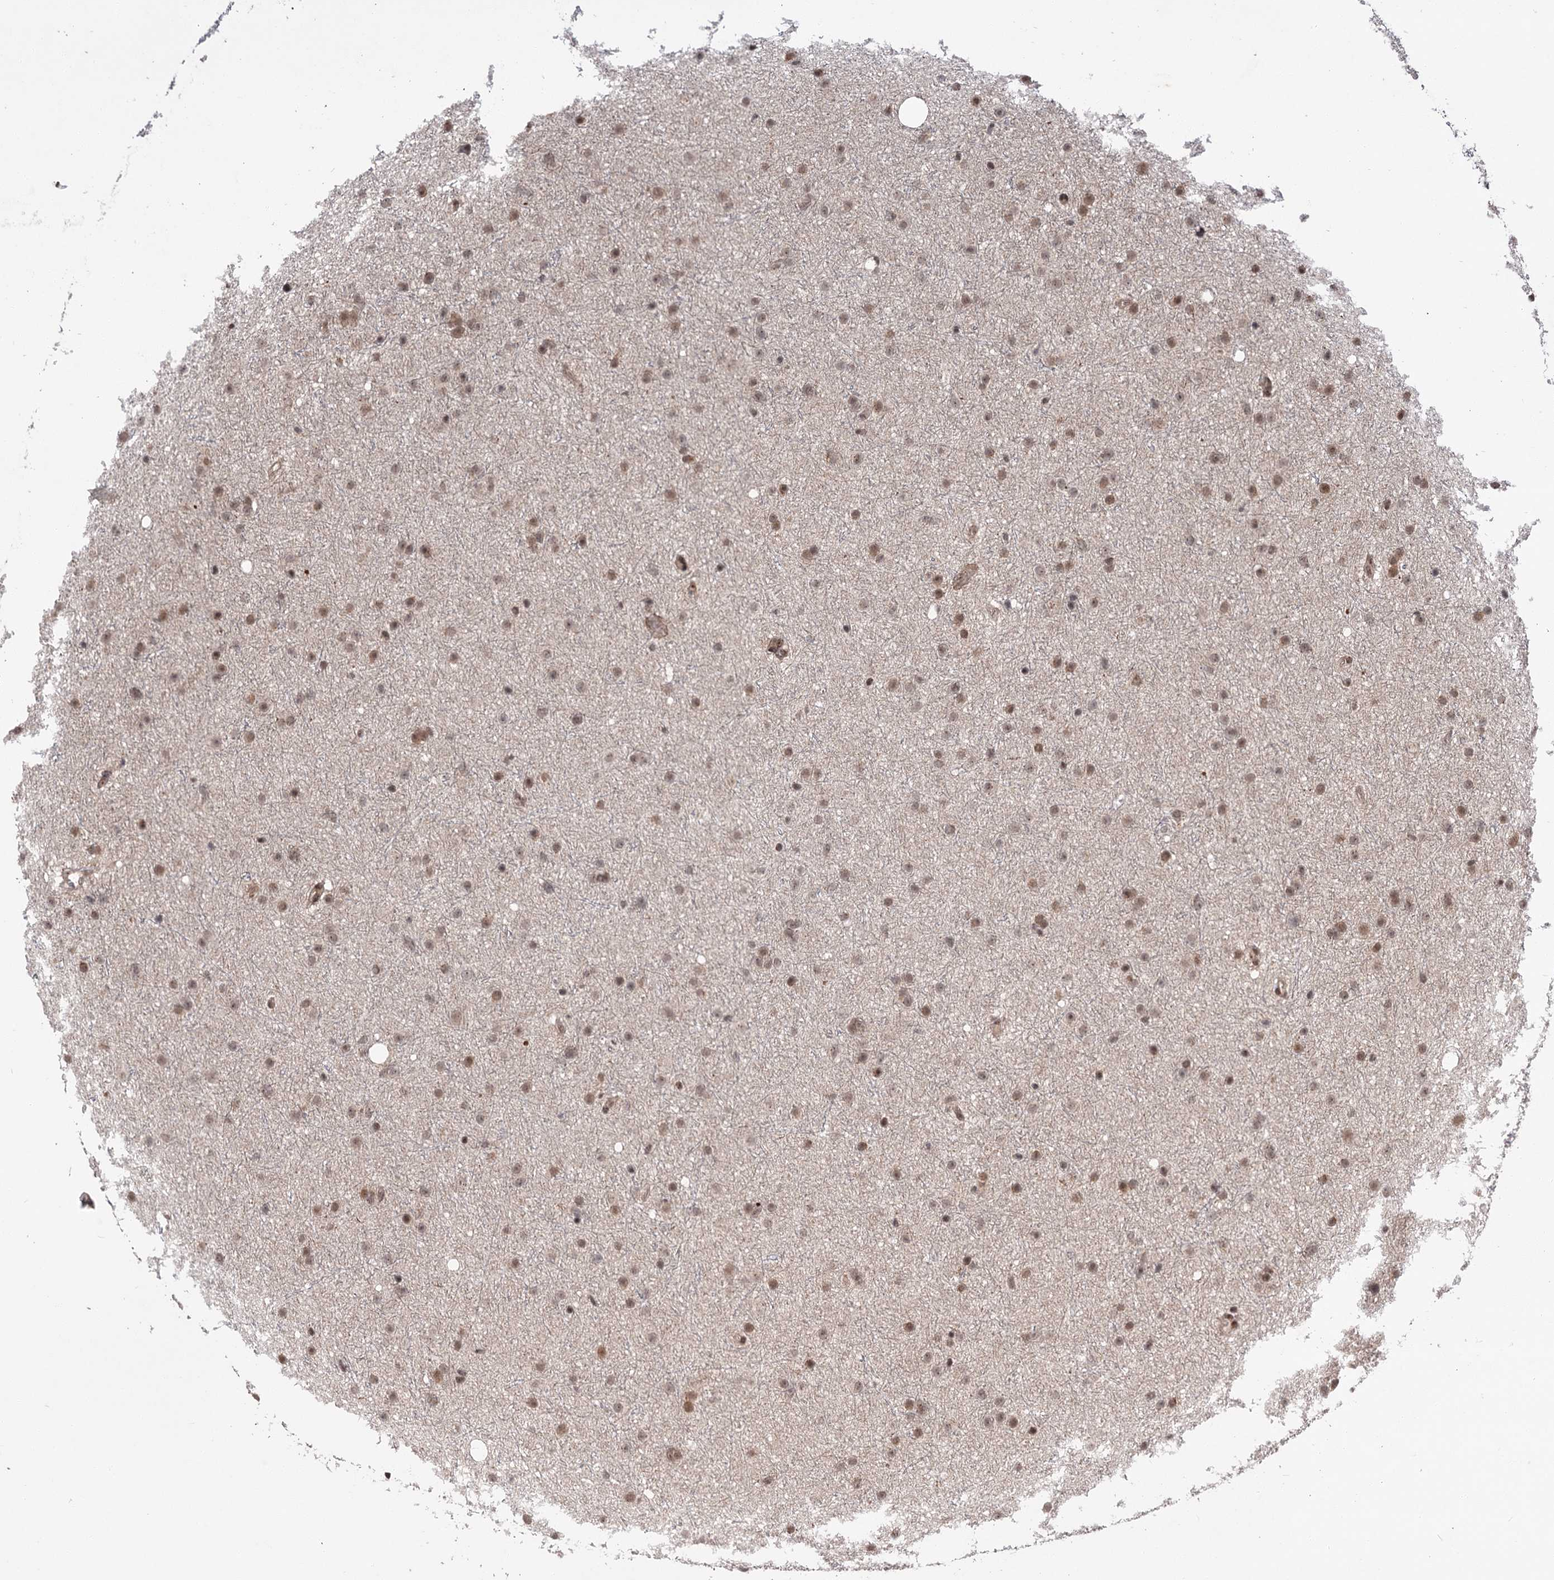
{"staining": {"intensity": "moderate", "quantity": ">75%", "location": "nuclear"}, "tissue": "glioma", "cell_type": "Tumor cells", "image_type": "cancer", "snomed": [{"axis": "morphology", "description": "Glioma, malignant, Low grade"}, {"axis": "topography", "description": "Cerebral cortex"}], "caption": "Glioma stained for a protein reveals moderate nuclear positivity in tumor cells.", "gene": "MAML1", "patient": {"sex": "female", "age": 39}}